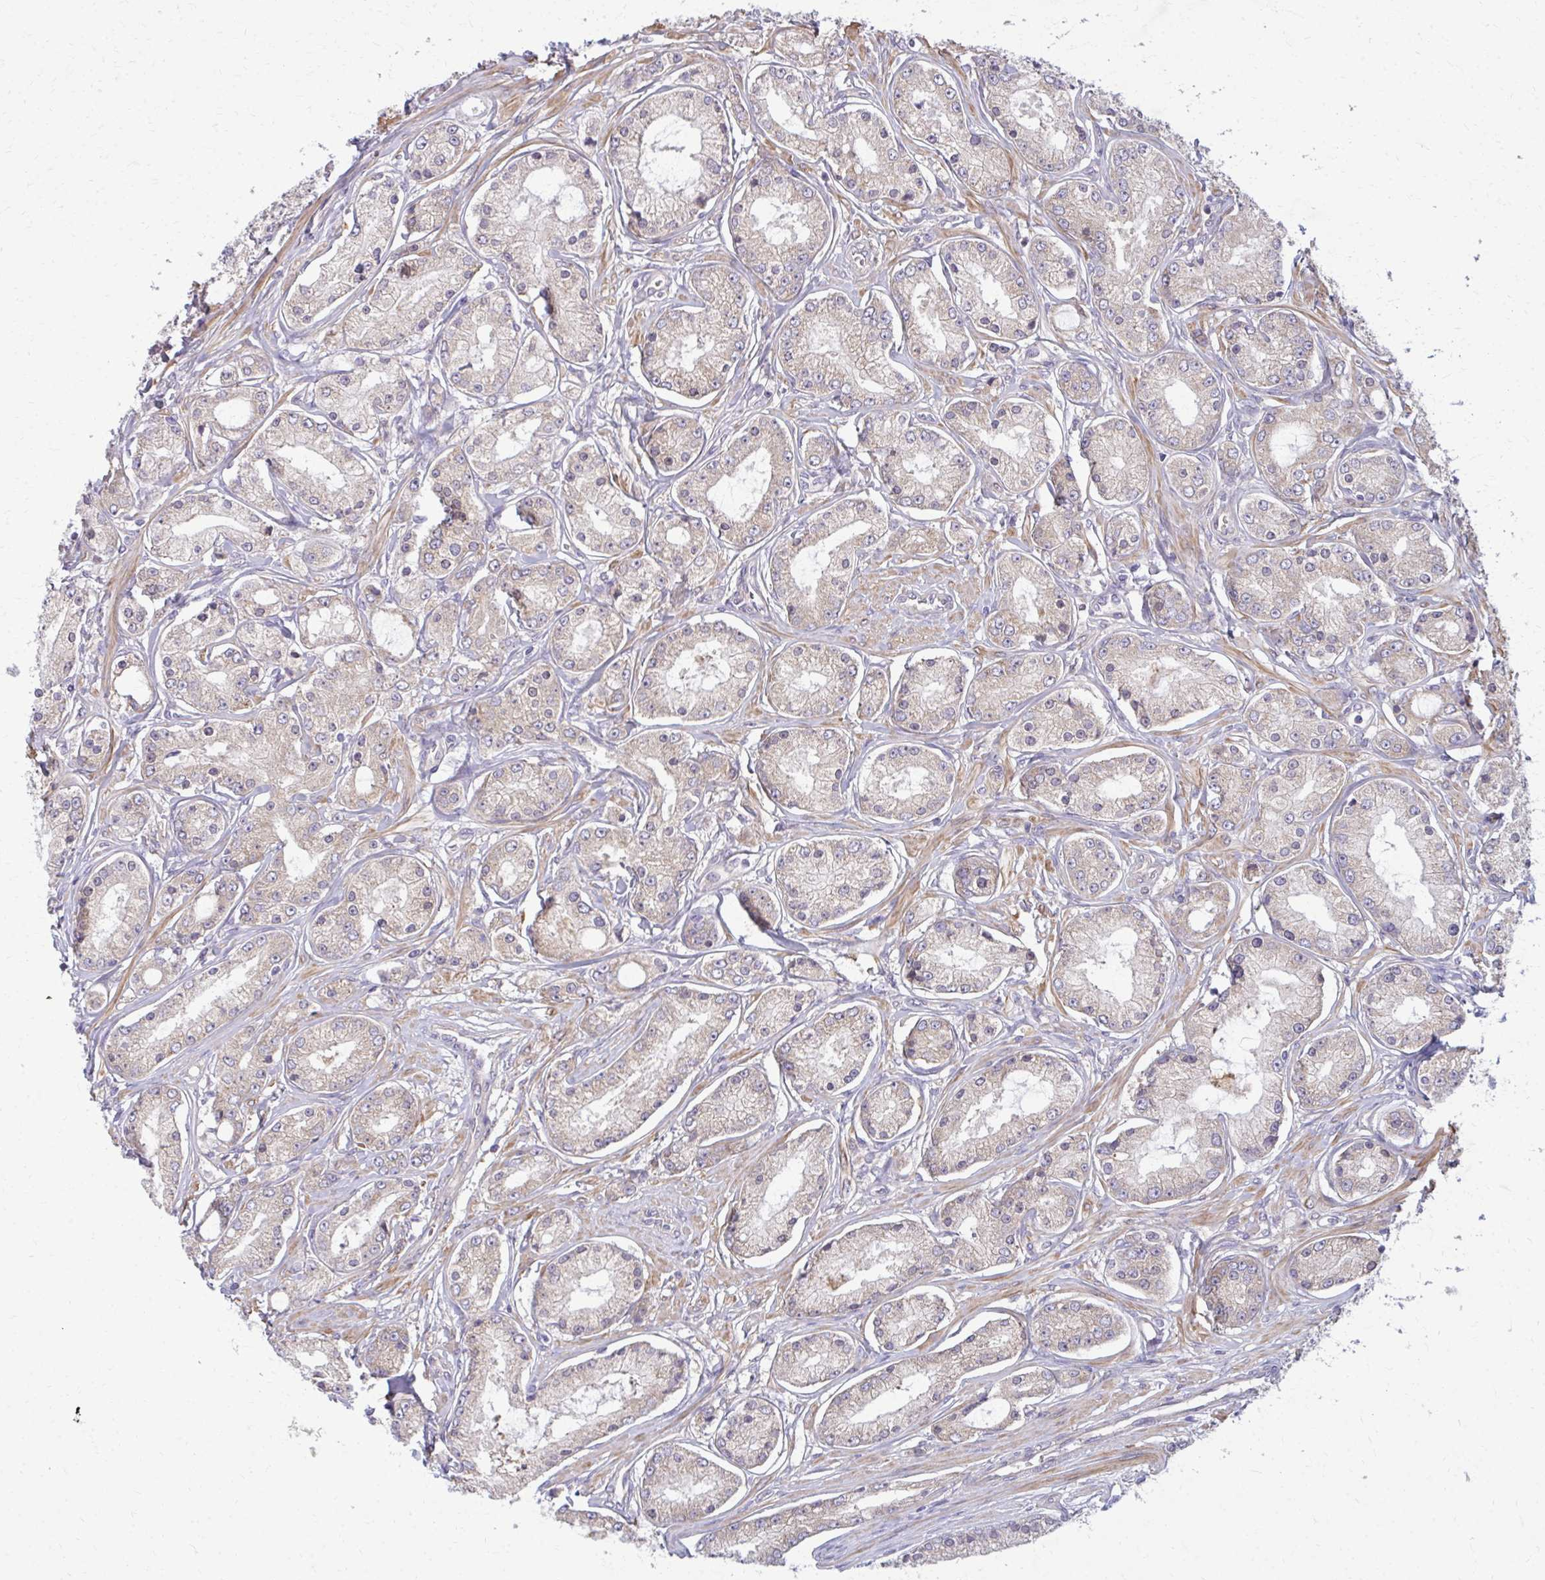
{"staining": {"intensity": "weak", "quantity": "<25%", "location": "cytoplasmic/membranous"}, "tissue": "prostate cancer", "cell_type": "Tumor cells", "image_type": "cancer", "snomed": [{"axis": "morphology", "description": "Adenocarcinoma, High grade"}, {"axis": "topography", "description": "Prostate"}], "caption": "Tumor cells are negative for brown protein staining in prostate adenocarcinoma (high-grade).", "gene": "CEMP1", "patient": {"sex": "male", "age": 66}}